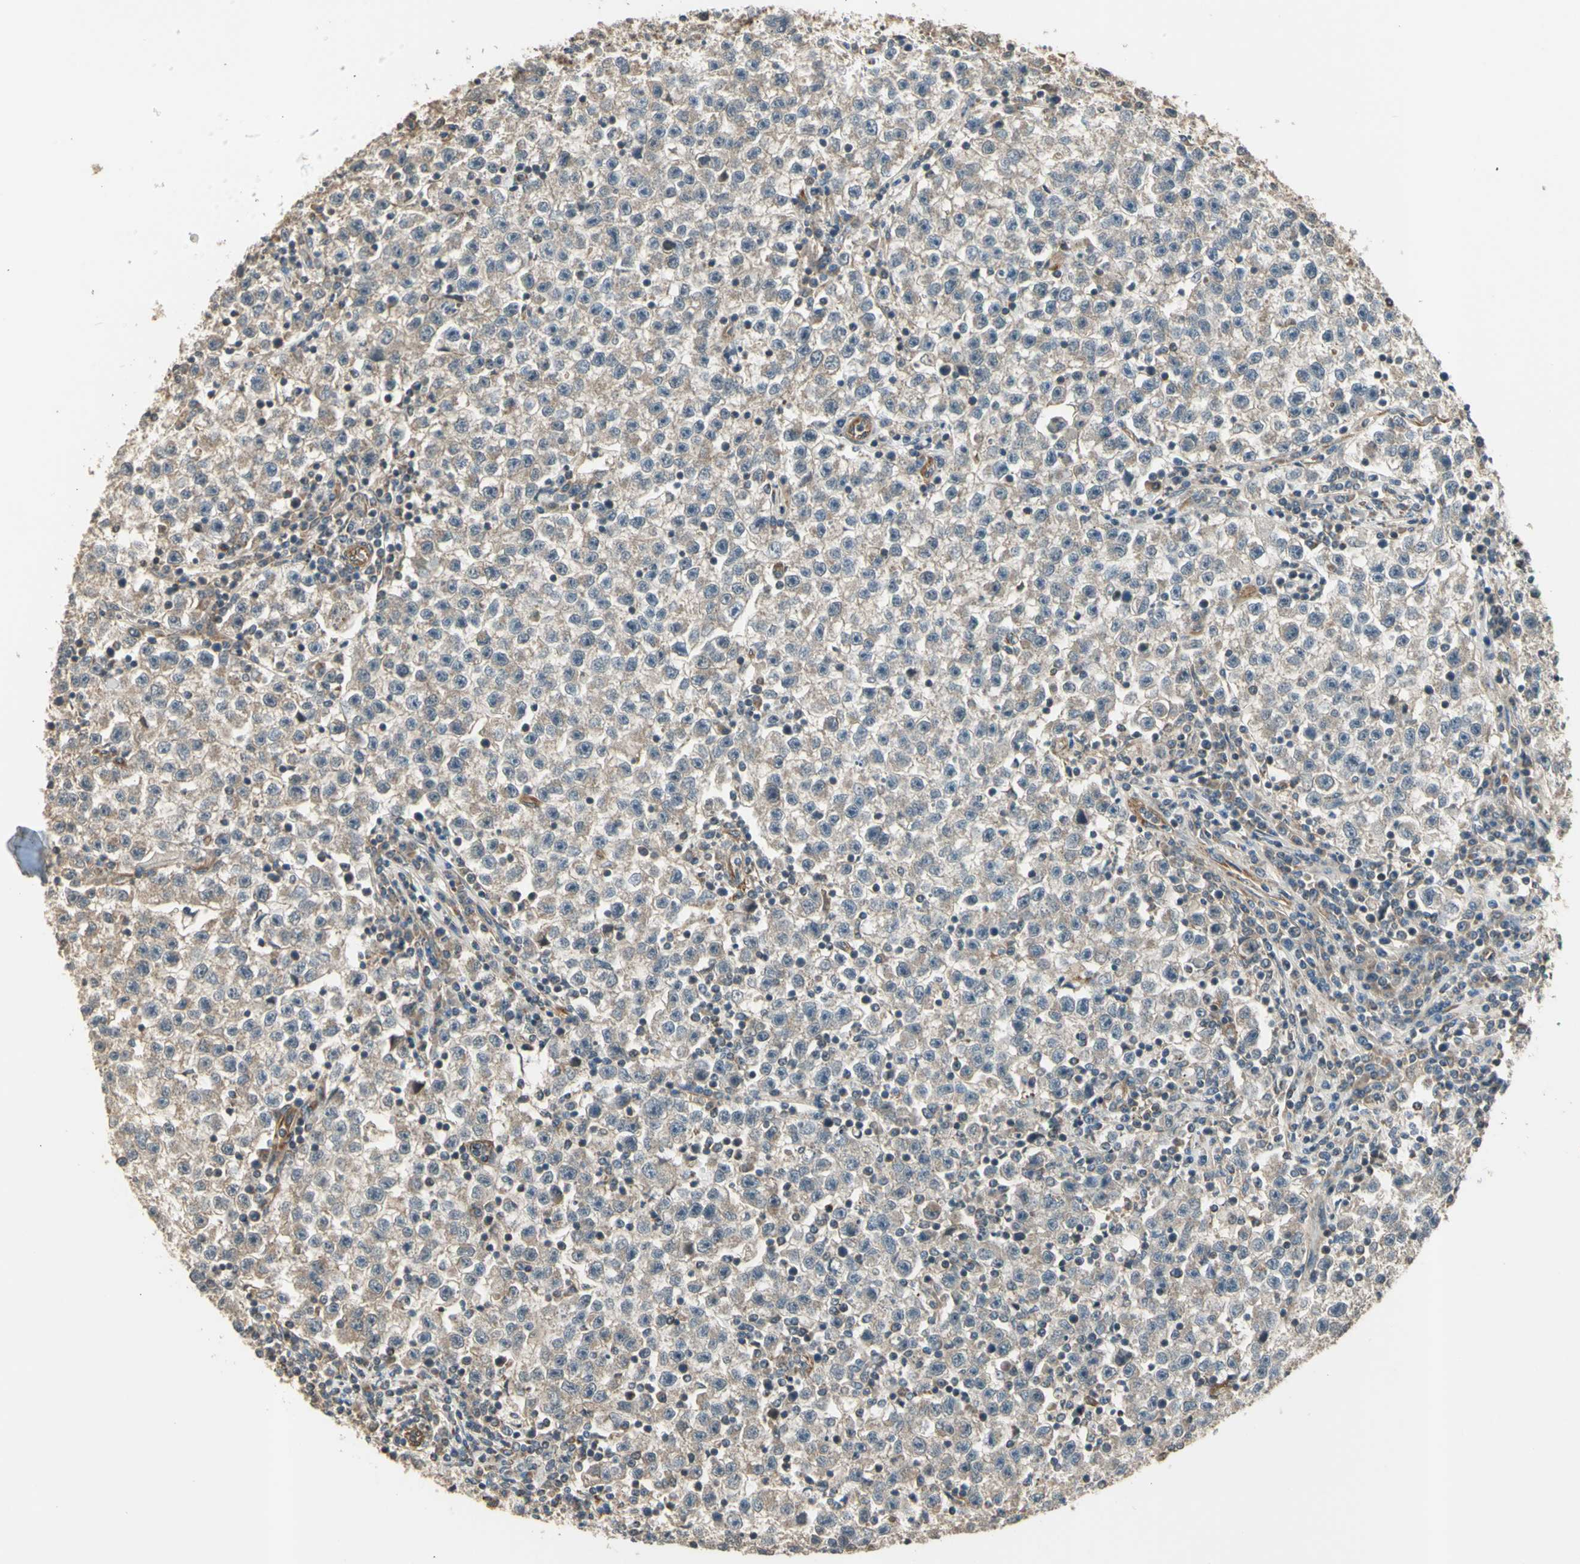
{"staining": {"intensity": "weak", "quantity": "25%-75%", "location": "cytoplasmic/membranous"}, "tissue": "testis cancer", "cell_type": "Tumor cells", "image_type": "cancer", "snomed": [{"axis": "morphology", "description": "Seminoma, NOS"}, {"axis": "topography", "description": "Testis"}], "caption": "Immunohistochemistry (IHC) staining of testis seminoma, which exhibits low levels of weak cytoplasmic/membranous positivity in approximately 25%-75% of tumor cells indicating weak cytoplasmic/membranous protein positivity. The staining was performed using DAB (brown) for protein detection and nuclei were counterstained in hematoxylin (blue).", "gene": "EFNB2", "patient": {"sex": "male", "age": 22}}